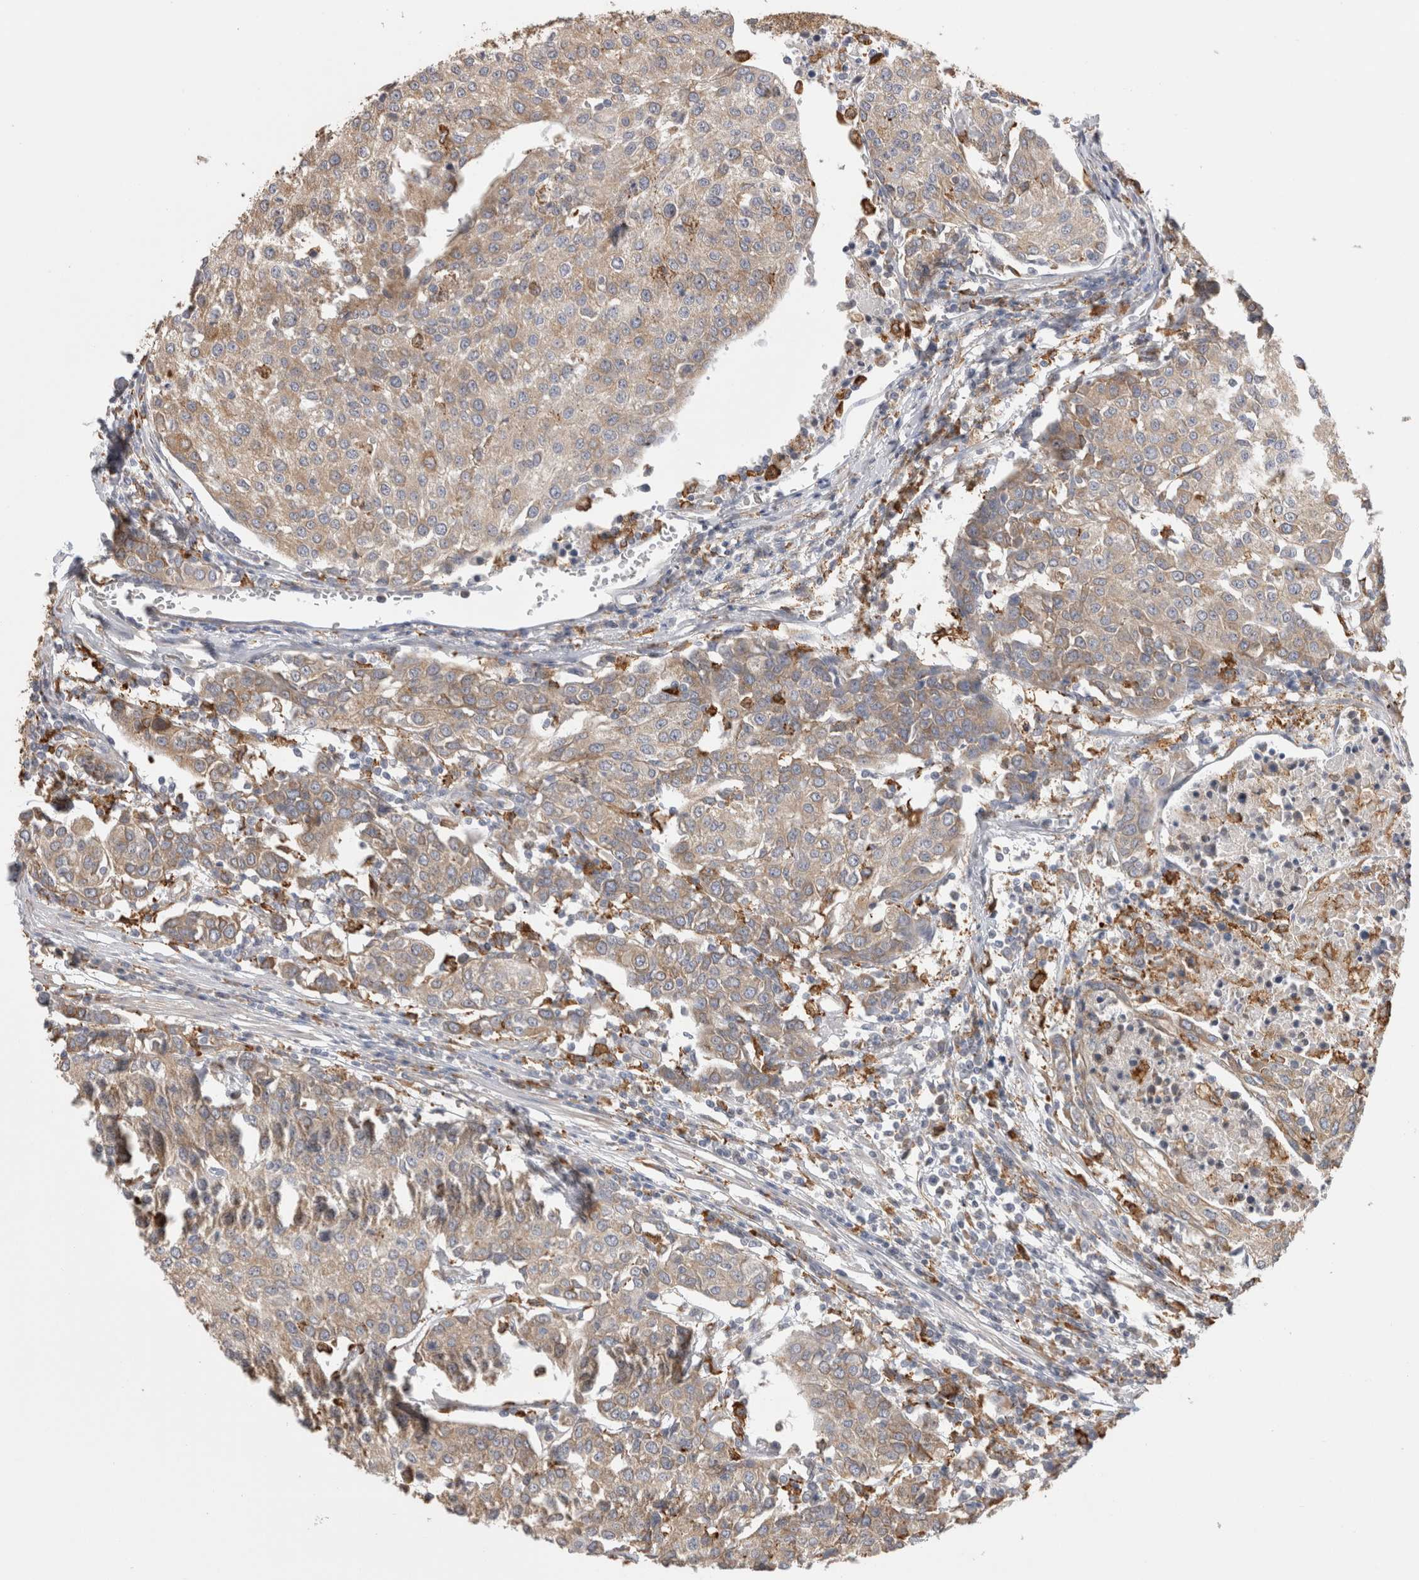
{"staining": {"intensity": "weak", "quantity": ">75%", "location": "cytoplasmic/membranous"}, "tissue": "urothelial cancer", "cell_type": "Tumor cells", "image_type": "cancer", "snomed": [{"axis": "morphology", "description": "Urothelial carcinoma, High grade"}, {"axis": "topography", "description": "Urinary bladder"}], "caption": "Weak cytoplasmic/membranous staining is present in about >75% of tumor cells in urothelial carcinoma (high-grade). Using DAB (brown) and hematoxylin (blue) stains, captured at high magnification using brightfield microscopy.", "gene": "LRPAP1", "patient": {"sex": "female", "age": 85}}